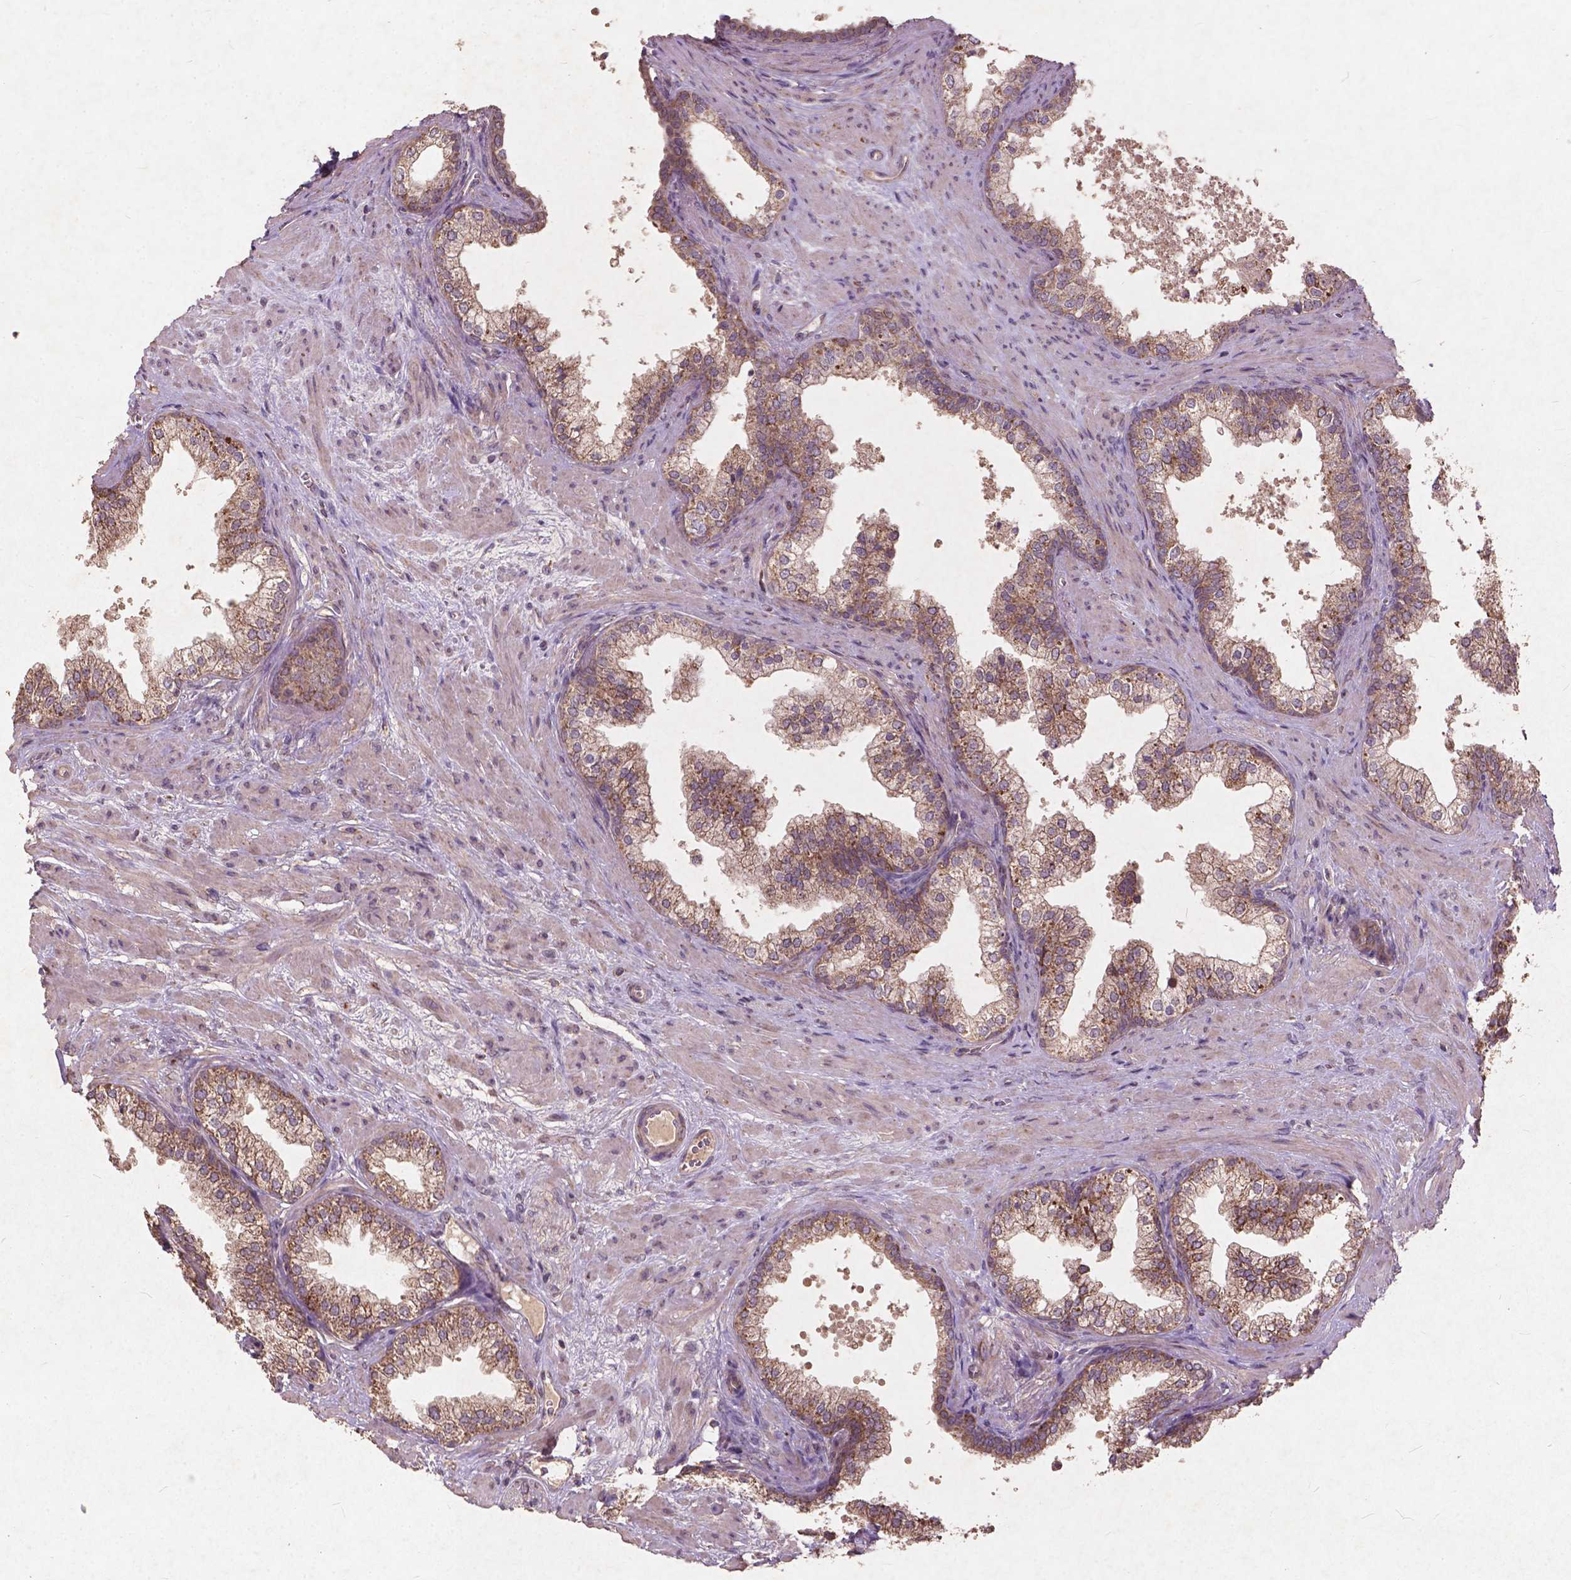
{"staining": {"intensity": "moderate", "quantity": ">75%", "location": "cytoplasmic/membranous"}, "tissue": "prostate", "cell_type": "Glandular cells", "image_type": "normal", "snomed": [{"axis": "morphology", "description": "Normal tissue, NOS"}, {"axis": "topography", "description": "Prostate"}], "caption": "Immunohistochemical staining of normal prostate shows >75% levels of moderate cytoplasmic/membranous protein positivity in about >75% of glandular cells. (DAB (3,3'-diaminobenzidine) IHC, brown staining for protein, blue staining for nuclei).", "gene": "ST6GALNAC5", "patient": {"sex": "male", "age": 79}}